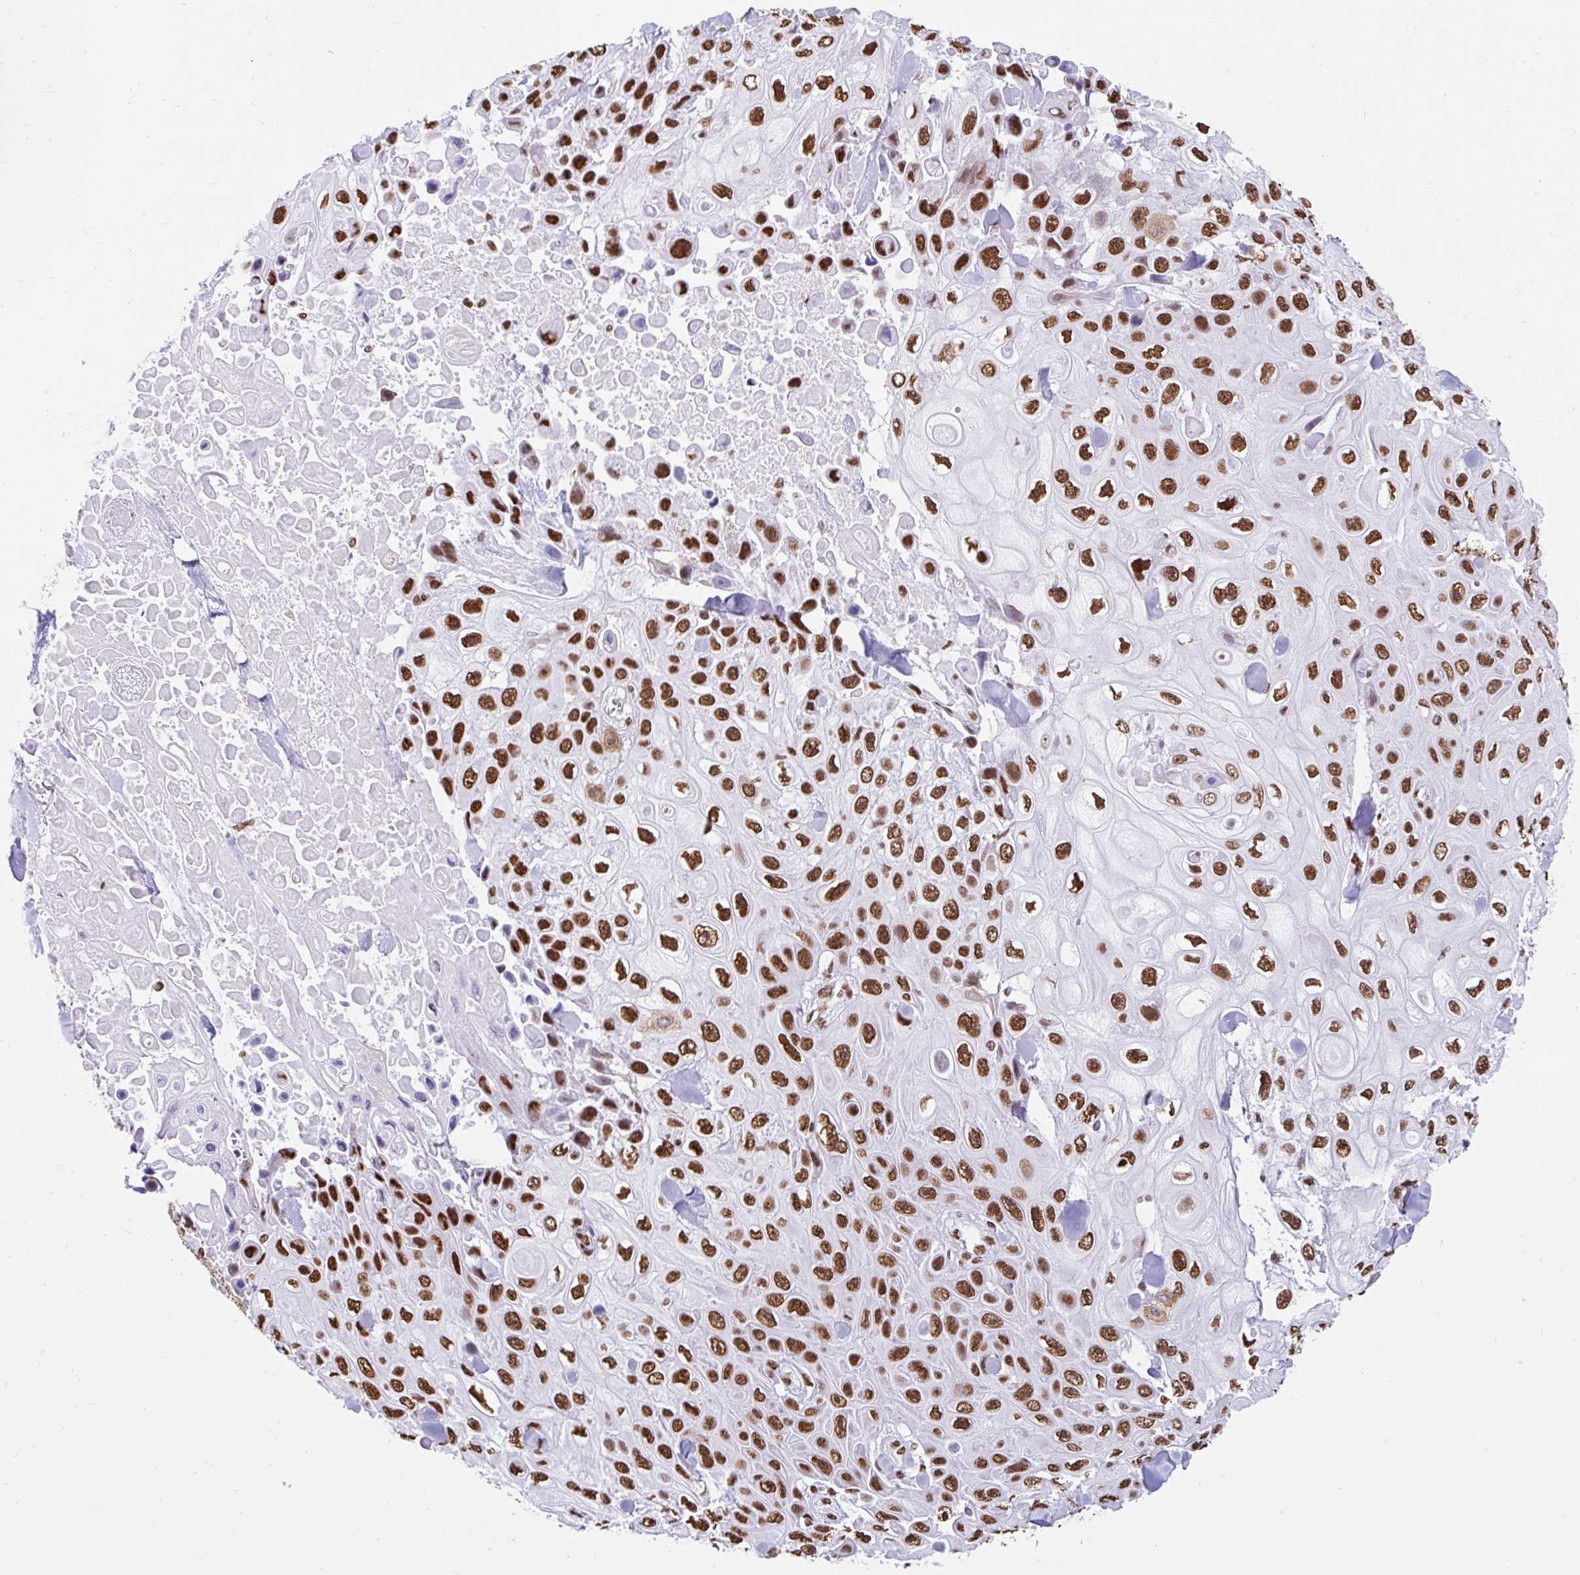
{"staining": {"intensity": "strong", "quantity": ">75%", "location": "nuclear"}, "tissue": "skin cancer", "cell_type": "Tumor cells", "image_type": "cancer", "snomed": [{"axis": "morphology", "description": "Squamous cell carcinoma, NOS"}, {"axis": "topography", "description": "Skin"}], "caption": "Tumor cells exhibit high levels of strong nuclear positivity in about >75% of cells in human skin cancer. (DAB (3,3'-diaminobenzidine) IHC with brightfield microscopy, high magnification).", "gene": "KHDRBS1", "patient": {"sex": "male", "age": 82}}